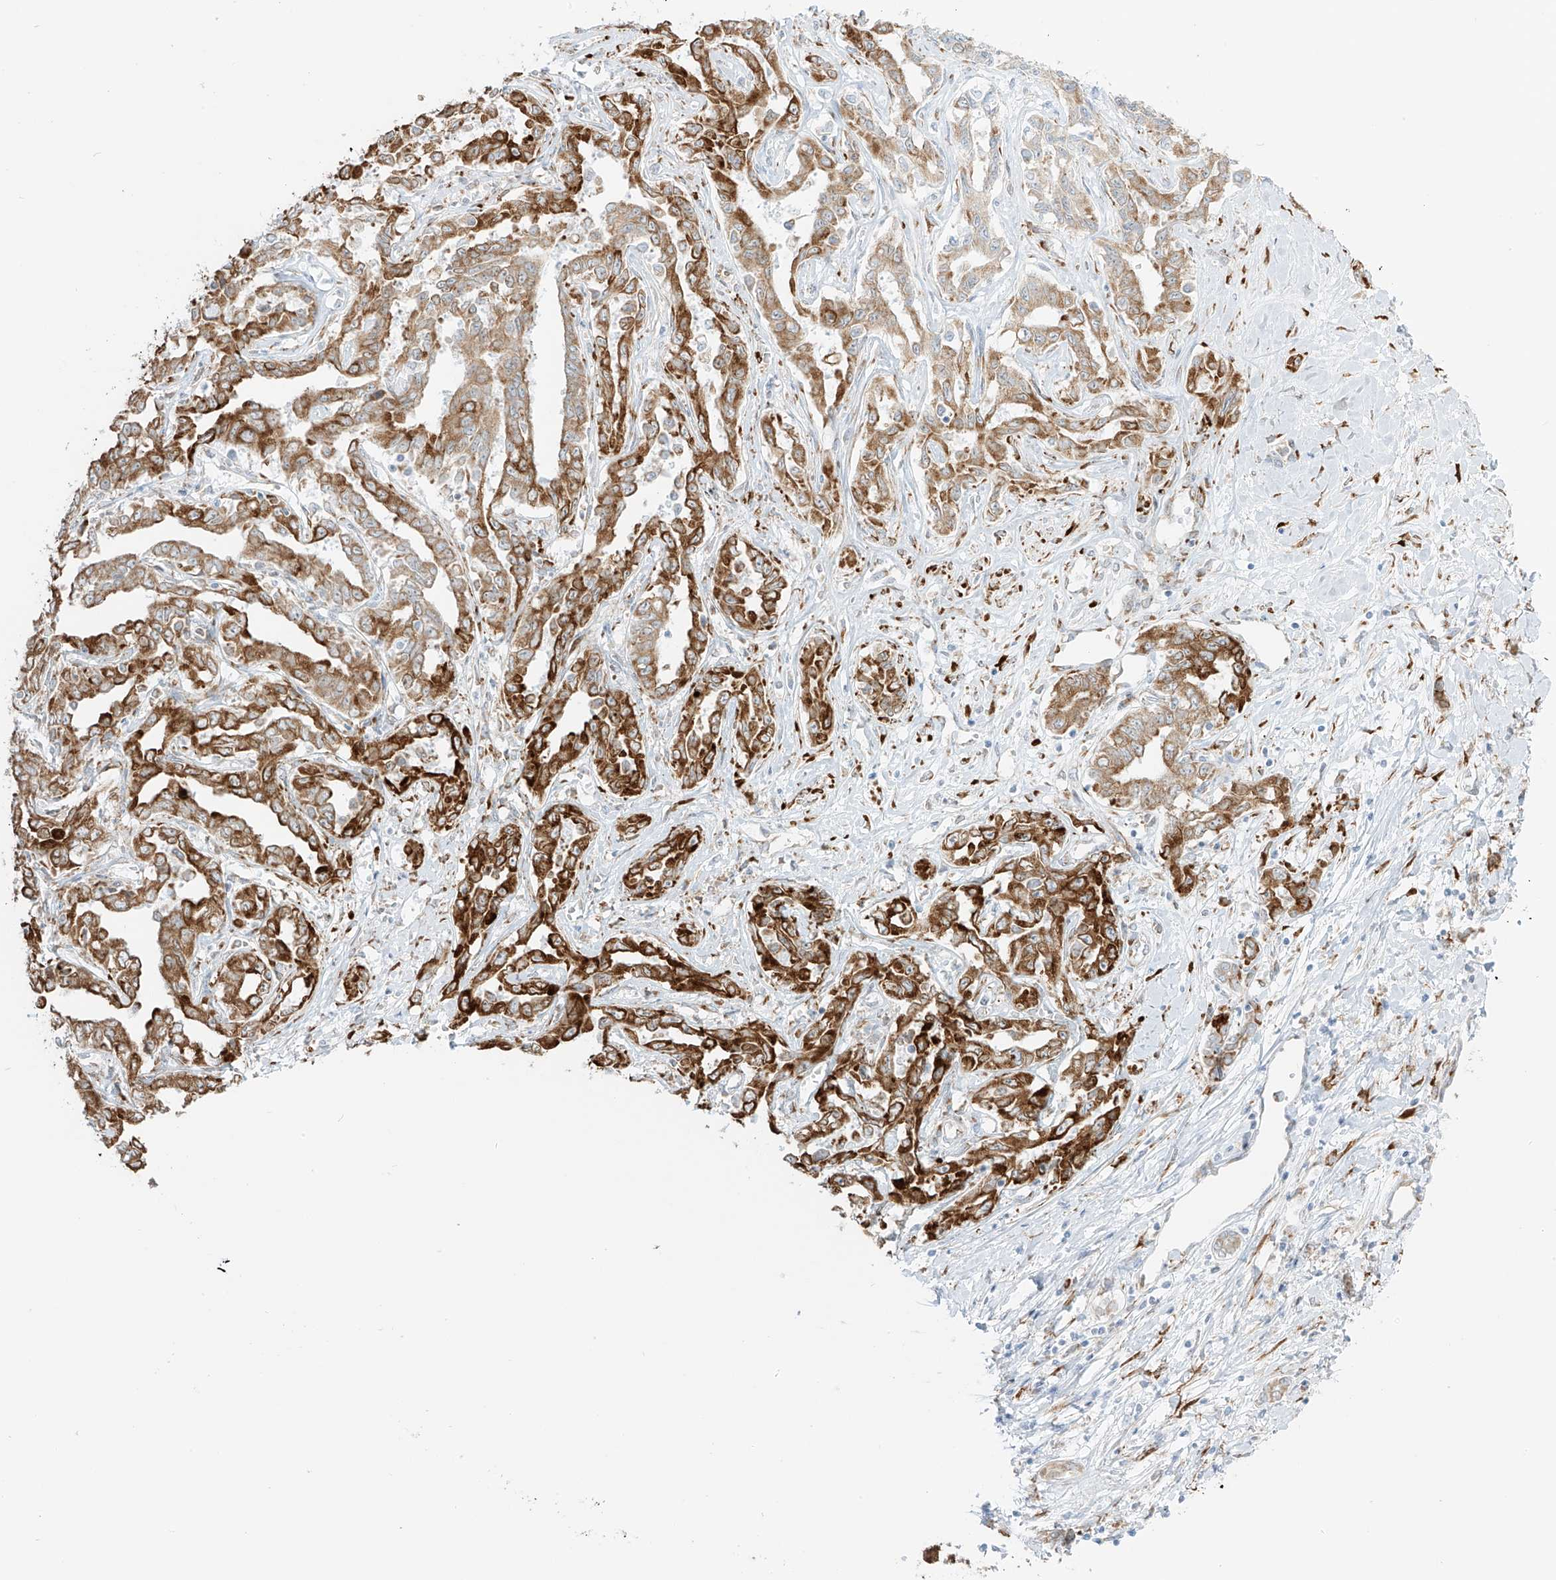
{"staining": {"intensity": "strong", "quantity": ">75%", "location": "cytoplasmic/membranous"}, "tissue": "liver cancer", "cell_type": "Tumor cells", "image_type": "cancer", "snomed": [{"axis": "morphology", "description": "Cholangiocarcinoma"}, {"axis": "topography", "description": "Liver"}], "caption": "Protein staining displays strong cytoplasmic/membranous expression in approximately >75% of tumor cells in liver cancer (cholangiocarcinoma).", "gene": "LRRC59", "patient": {"sex": "male", "age": 59}}